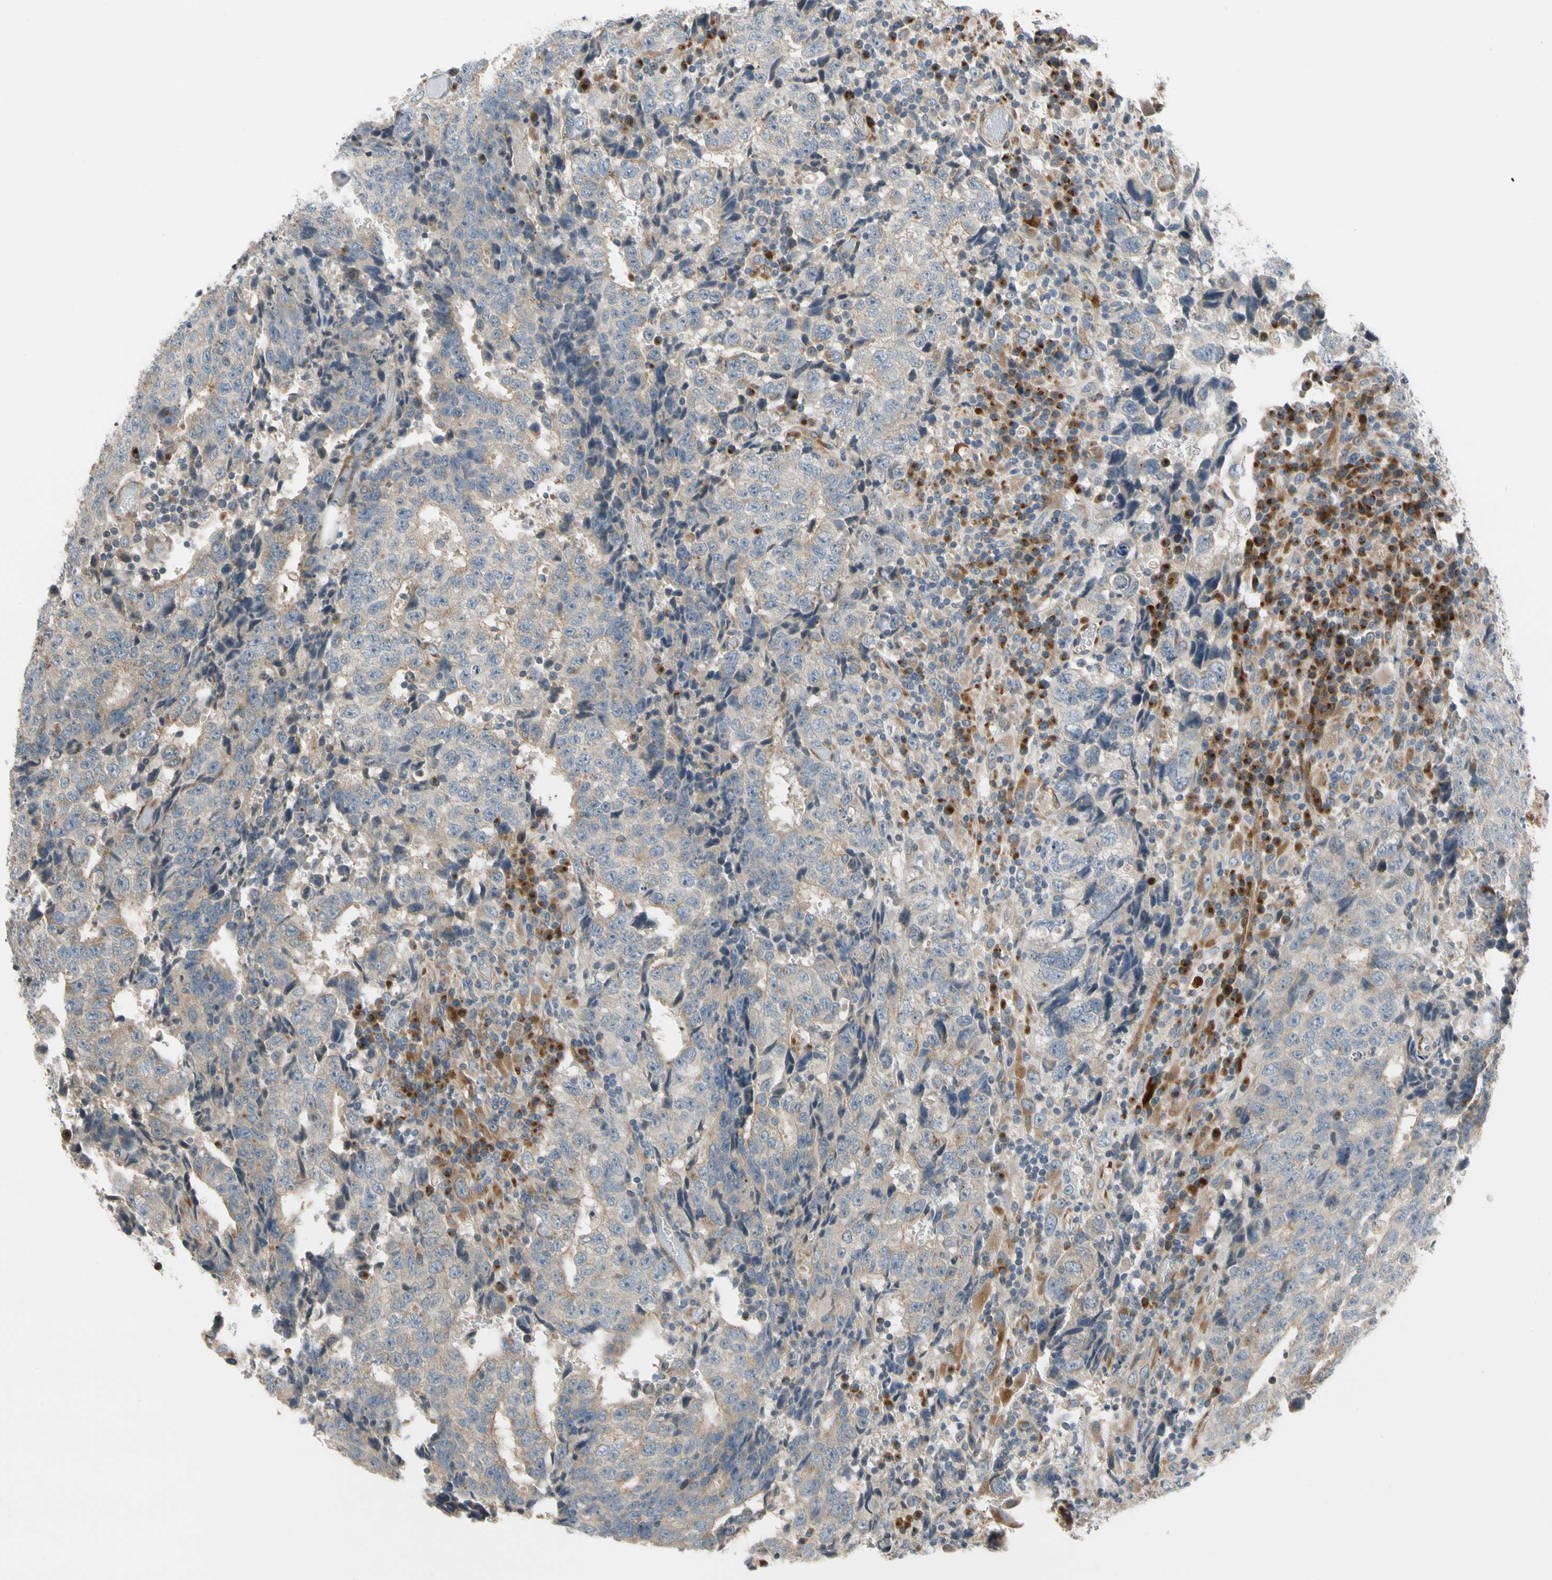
{"staining": {"intensity": "weak", "quantity": ">75%", "location": "cytoplasmic/membranous"}, "tissue": "testis cancer", "cell_type": "Tumor cells", "image_type": "cancer", "snomed": [{"axis": "morphology", "description": "Necrosis, NOS"}, {"axis": "morphology", "description": "Carcinoma, Embryonal, NOS"}, {"axis": "topography", "description": "Testis"}], "caption": "A high-resolution micrograph shows IHC staining of testis embryonal carcinoma, which displays weak cytoplasmic/membranous expression in about >75% of tumor cells.", "gene": "MST1R", "patient": {"sex": "male", "age": 19}}